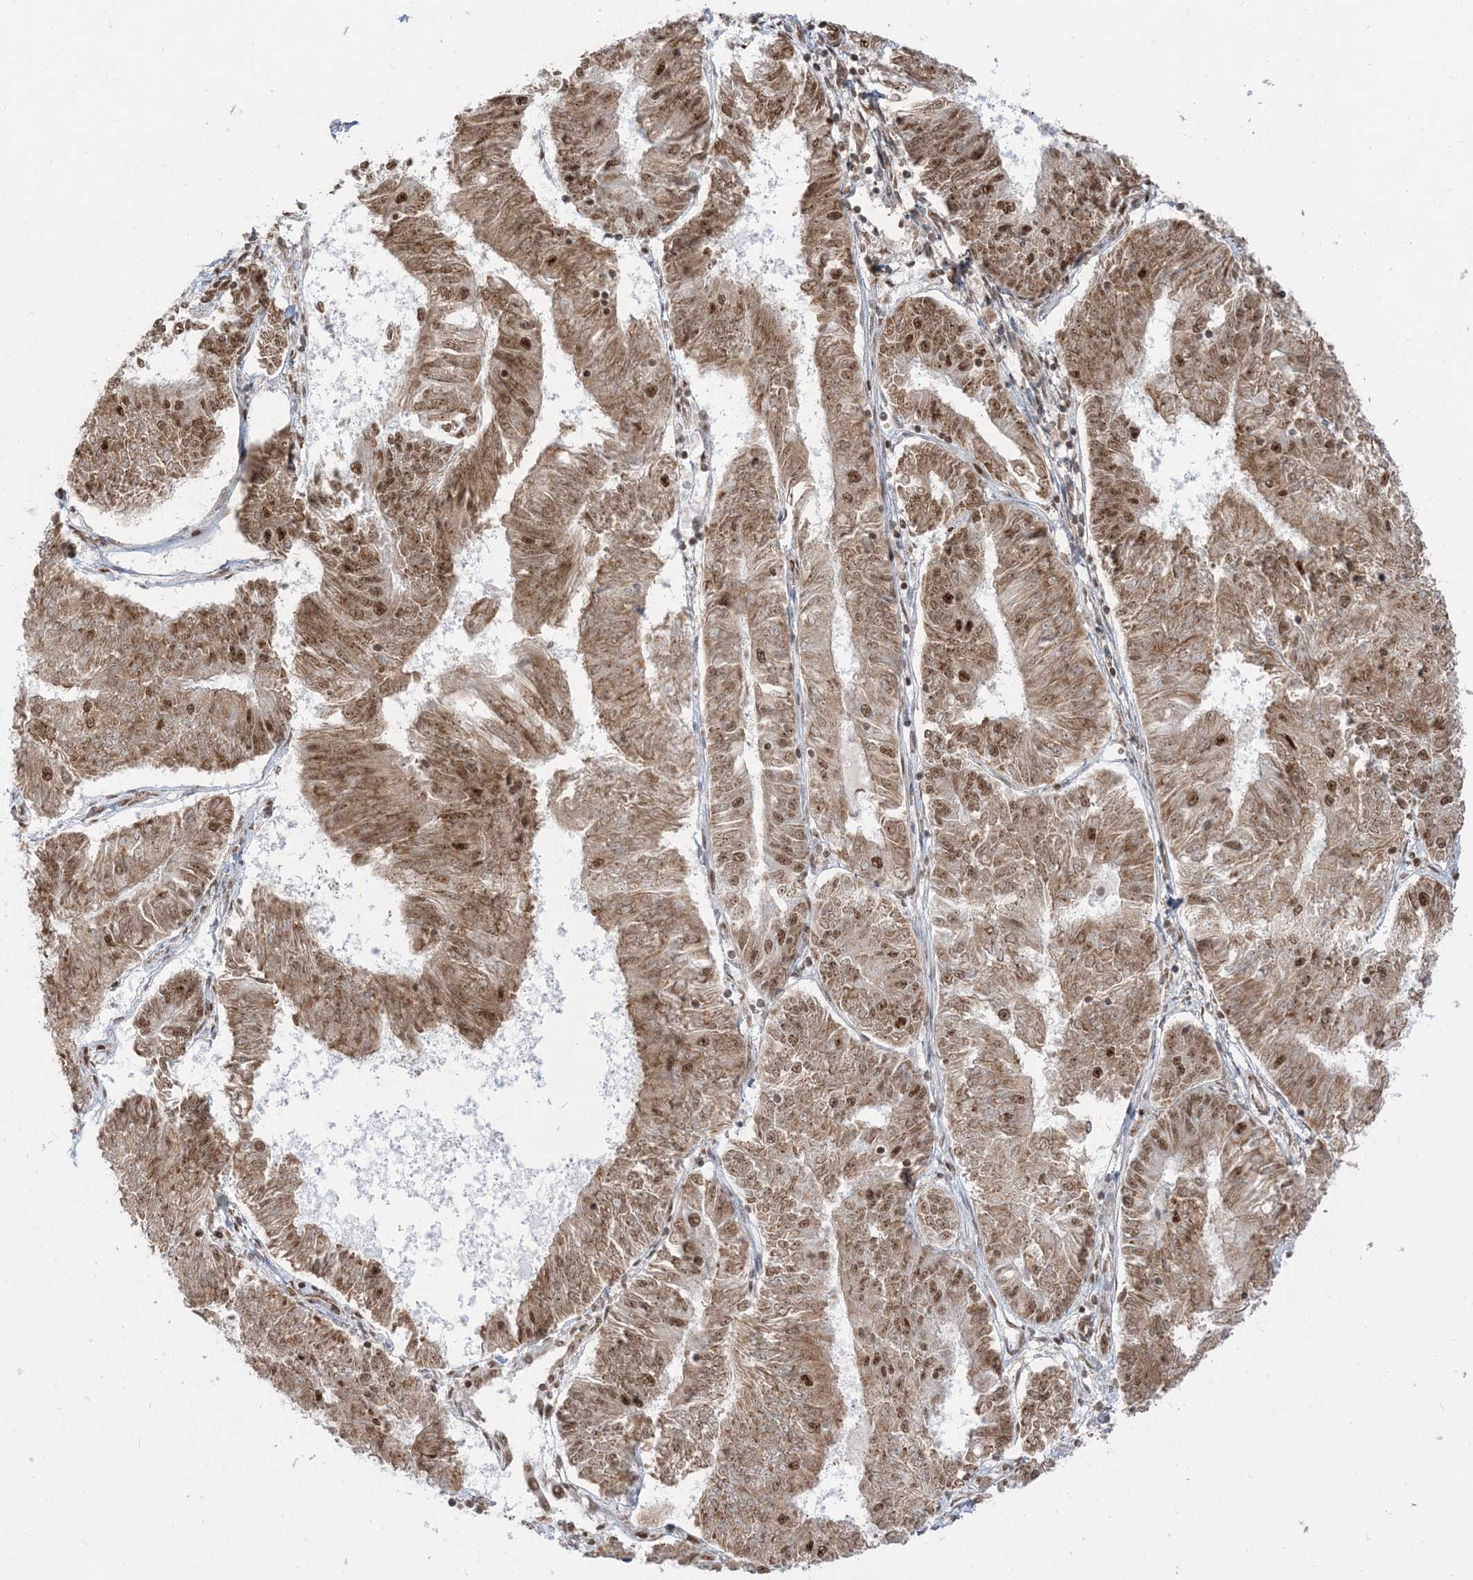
{"staining": {"intensity": "moderate", "quantity": ">75%", "location": "cytoplasmic/membranous,nuclear"}, "tissue": "endometrial cancer", "cell_type": "Tumor cells", "image_type": "cancer", "snomed": [{"axis": "morphology", "description": "Adenocarcinoma, NOS"}, {"axis": "topography", "description": "Endometrium"}], "caption": "A high-resolution micrograph shows immunohistochemistry (IHC) staining of endometrial cancer, which displays moderate cytoplasmic/membranous and nuclear expression in about >75% of tumor cells.", "gene": "ARGLU1", "patient": {"sex": "female", "age": 58}}